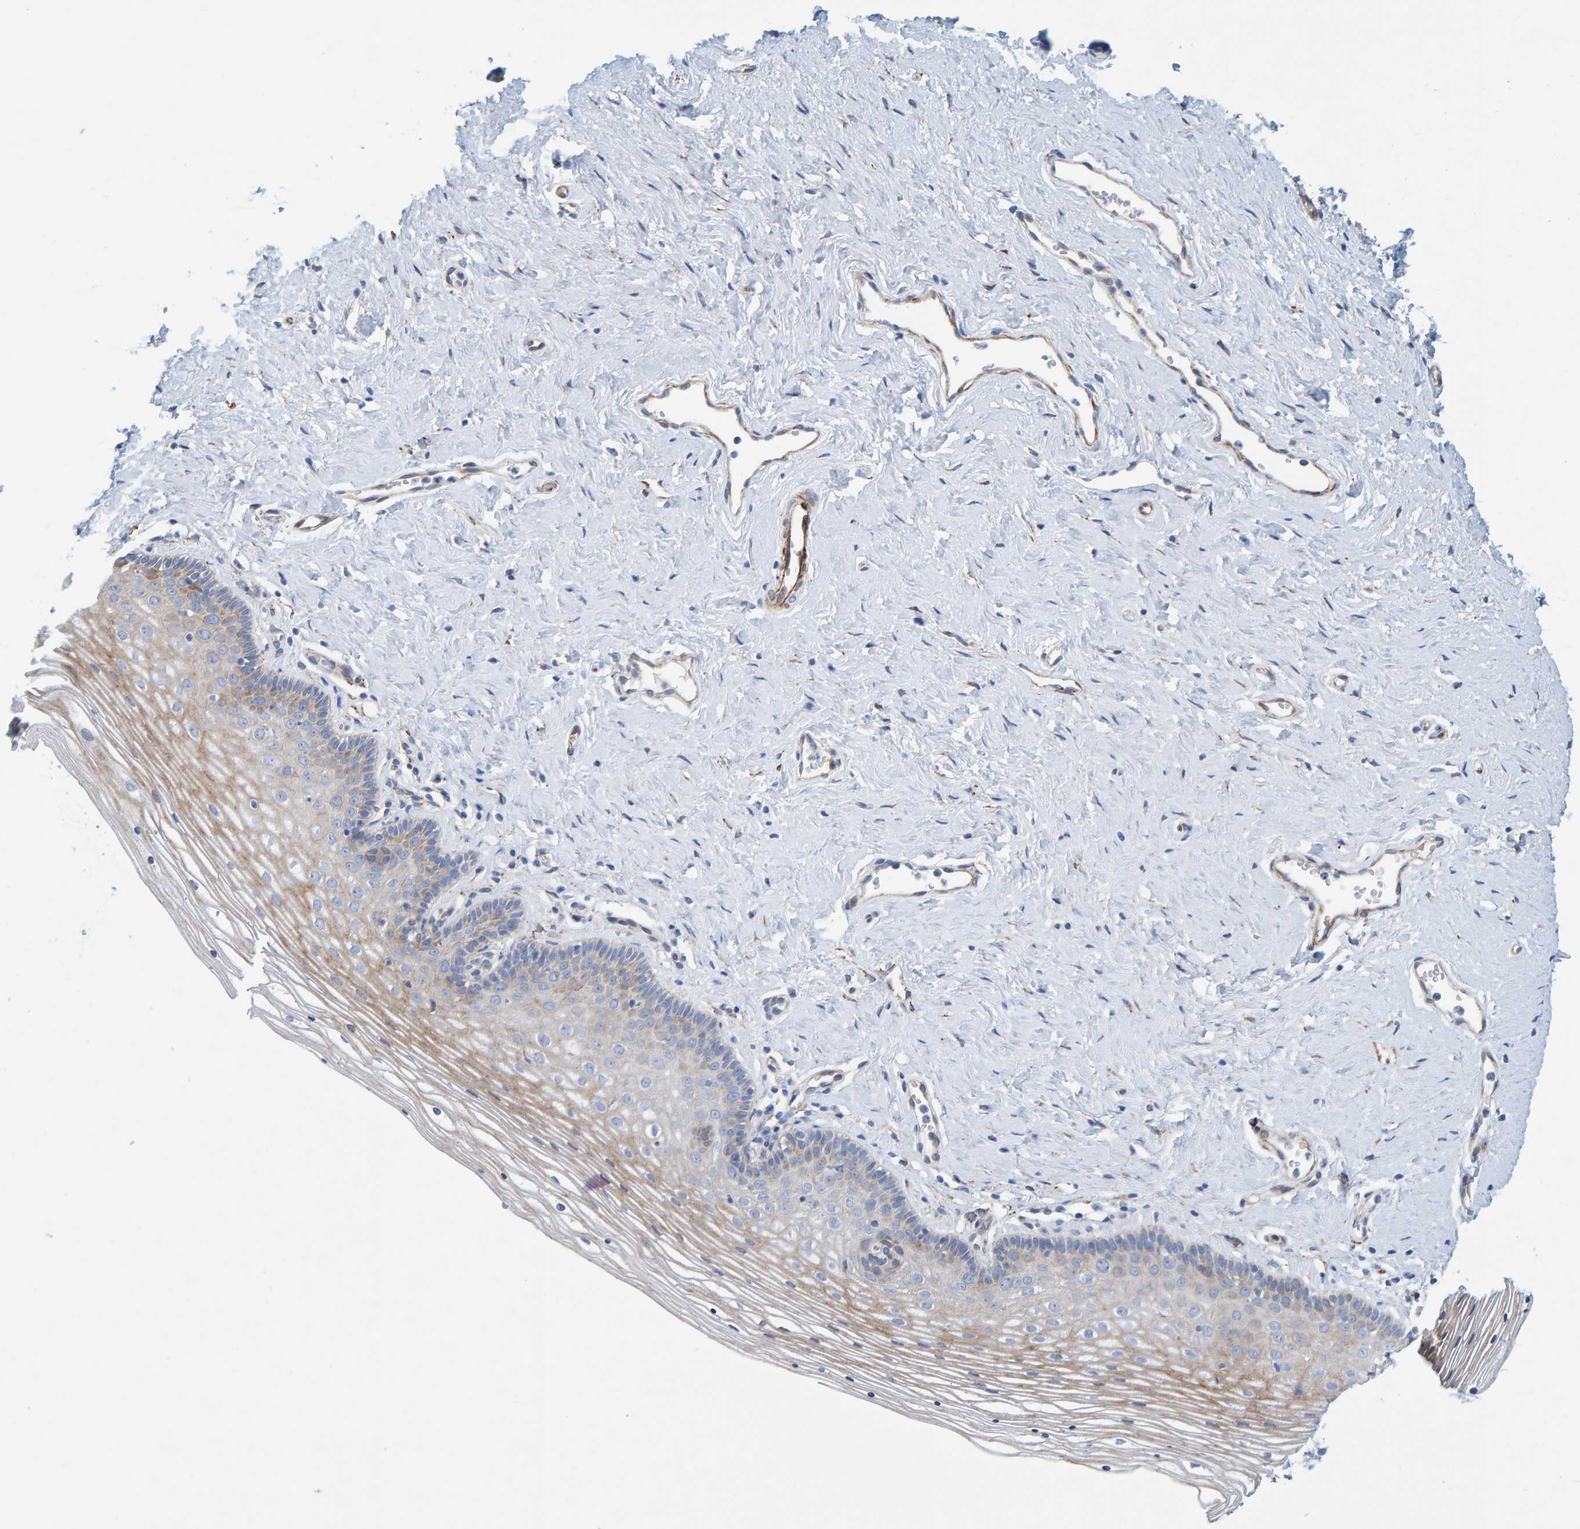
{"staining": {"intensity": "moderate", "quantity": "25%-75%", "location": "cytoplasmic/membranous"}, "tissue": "vagina", "cell_type": "Squamous epithelial cells", "image_type": "normal", "snomed": [{"axis": "morphology", "description": "Normal tissue, NOS"}, {"axis": "topography", "description": "Vagina"}], "caption": "Moderate cytoplasmic/membranous protein positivity is seen in approximately 25%-75% of squamous epithelial cells in vagina. (DAB IHC, brown staining for protein, blue staining for nuclei).", "gene": "MMP16", "patient": {"sex": "female", "age": 32}}